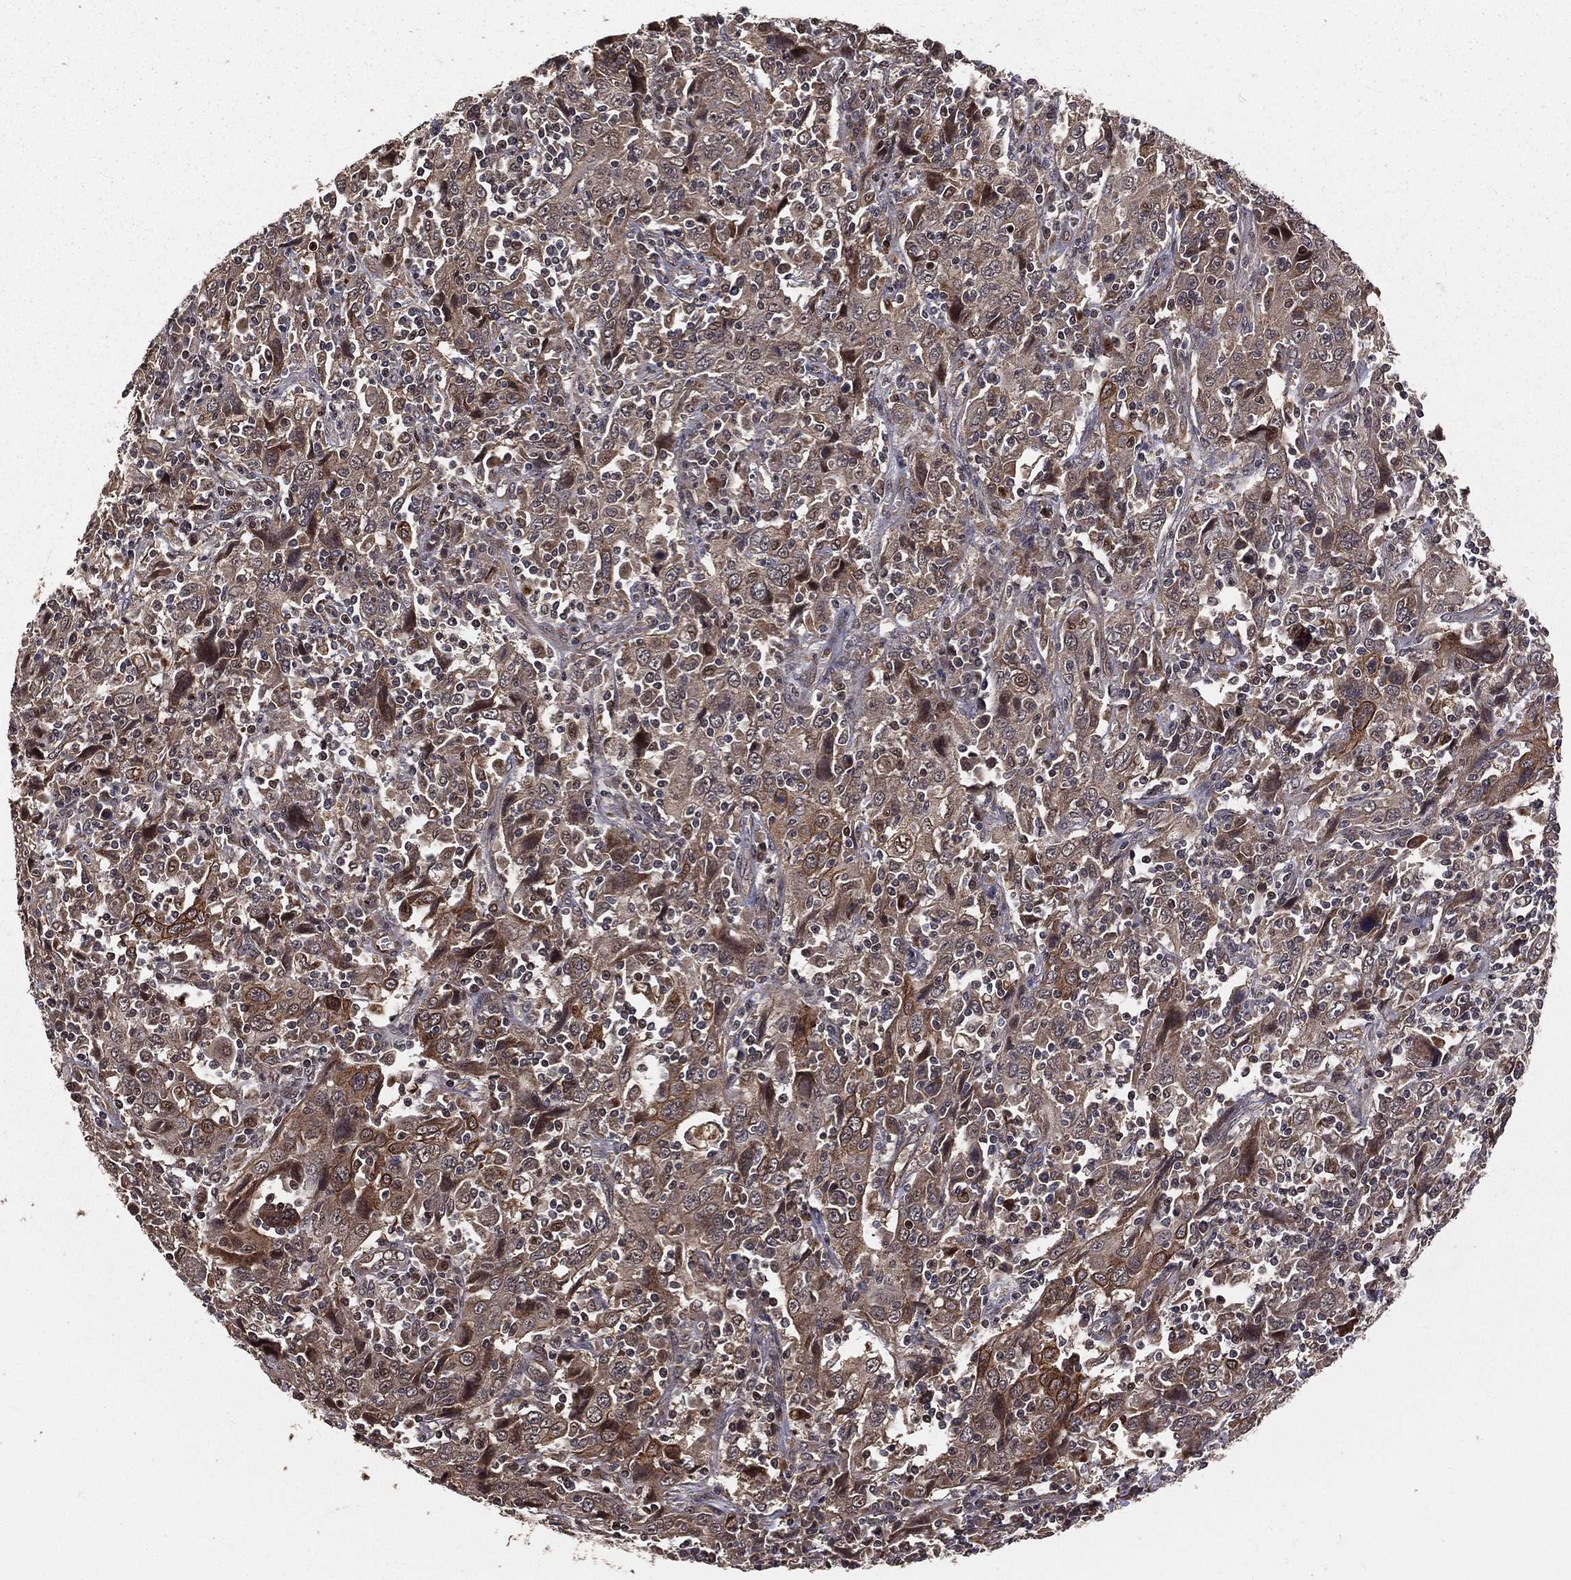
{"staining": {"intensity": "moderate", "quantity": "<25%", "location": "cytoplasmic/membranous"}, "tissue": "cervical cancer", "cell_type": "Tumor cells", "image_type": "cancer", "snomed": [{"axis": "morphology", "description": "Squamous cell carcinoma, NOS"}, {"axis": "topography", "description": "Cervix"}], "caption": "This is a micrograph of immunohistochemistry staining of cervical squamous cell carcinoma, which shows moderate staining in the cytoplasmic/membranous of tumor cells.", "gene": "MAPK1", "patient": {"sex": "female", "age": 46}}